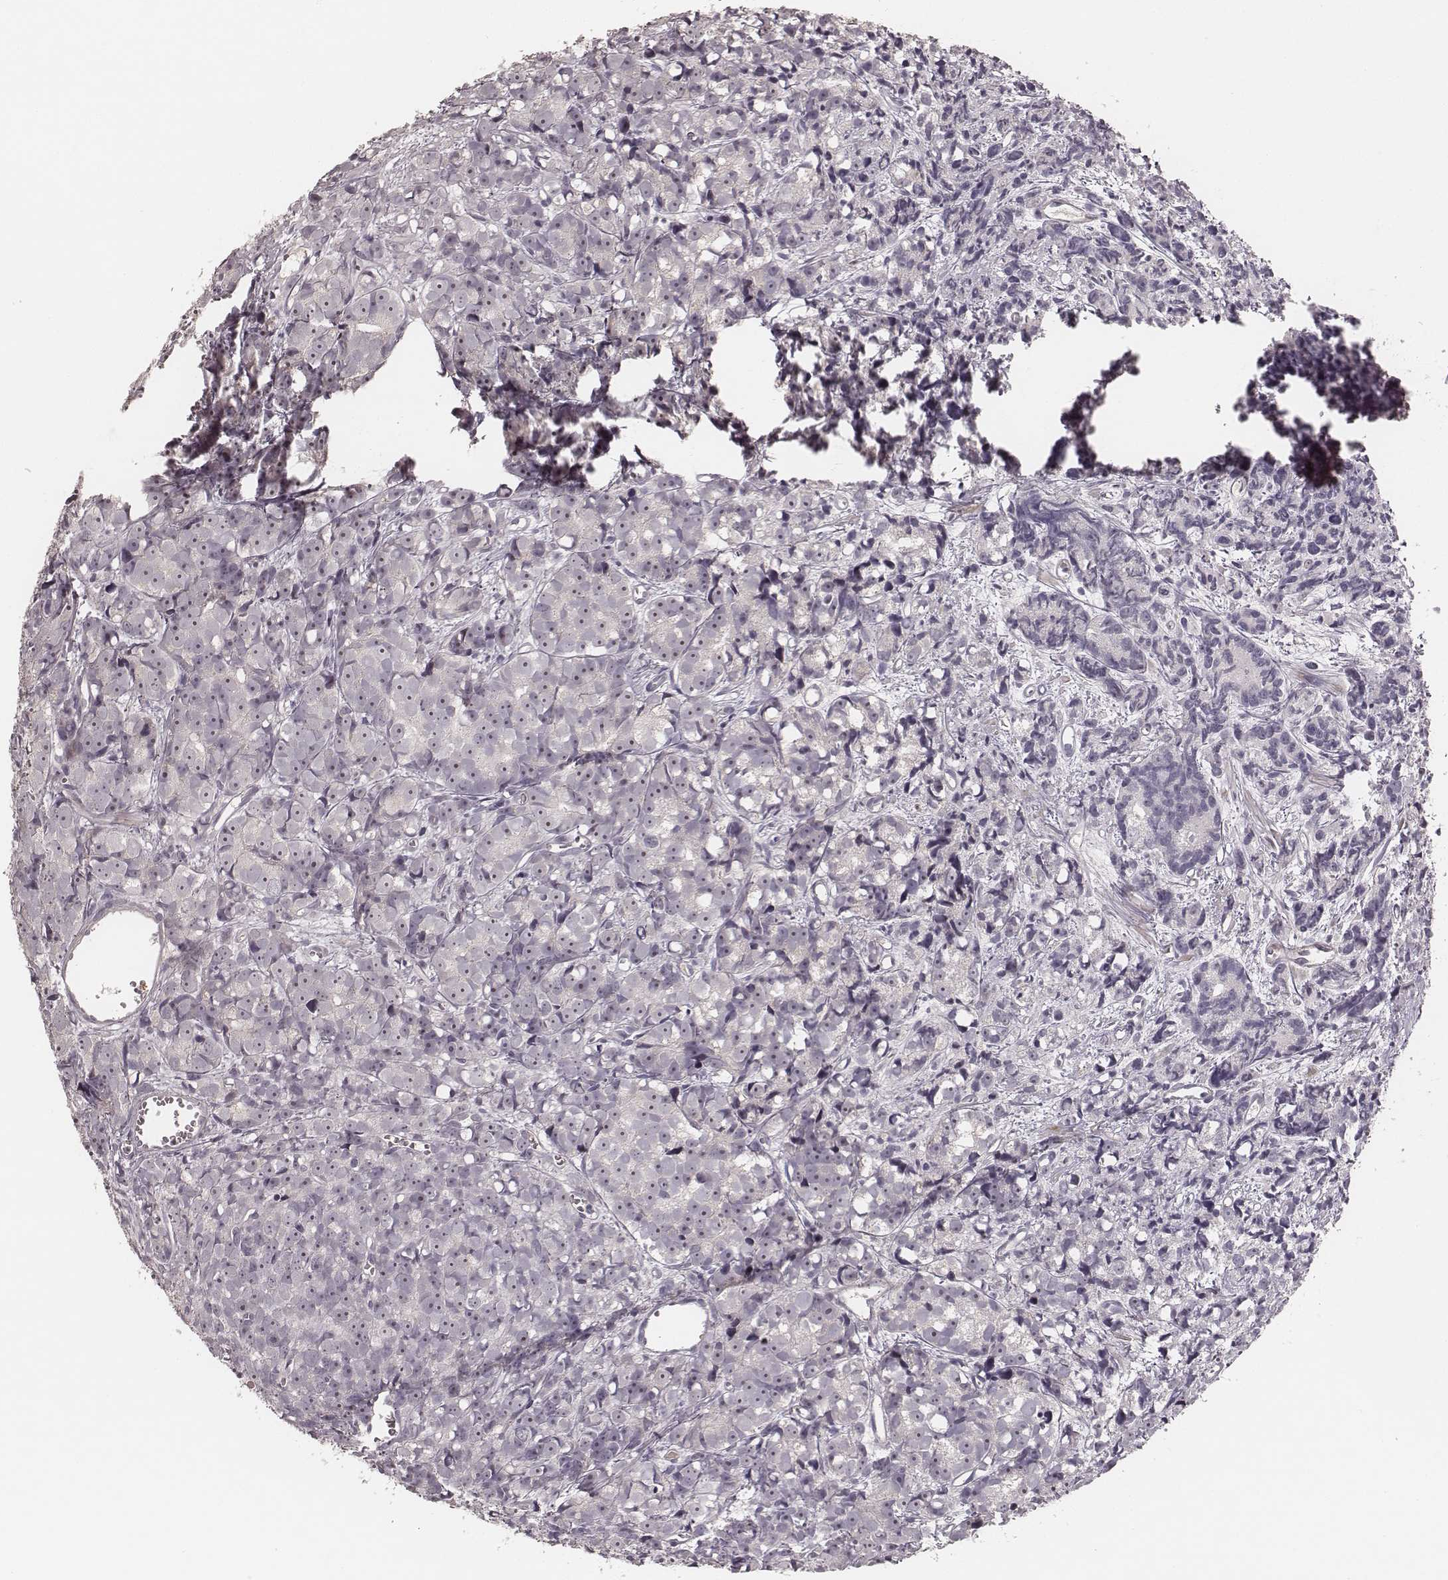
{"staining": {"intensity": "negative", "quantity": "none", "location": "none"}, "tissue": "prostate cancer", "cell_type": "Tumor cells", "image_type": "cancer", "snomed": [{"axis": "morphology", "description": "Adenocarcinoma, High grade"}, {"axis": "topography", "description": "Prostate"}], "caption": "DAB (3,3'-diaminobenzidine) immunohistochemical staining of human prostate adenocarcinoma (high-grade) reveals no significant expression in tumor cells.", "gene": "MADCAM1", "patient": {"sex": "male", "age": 77}}